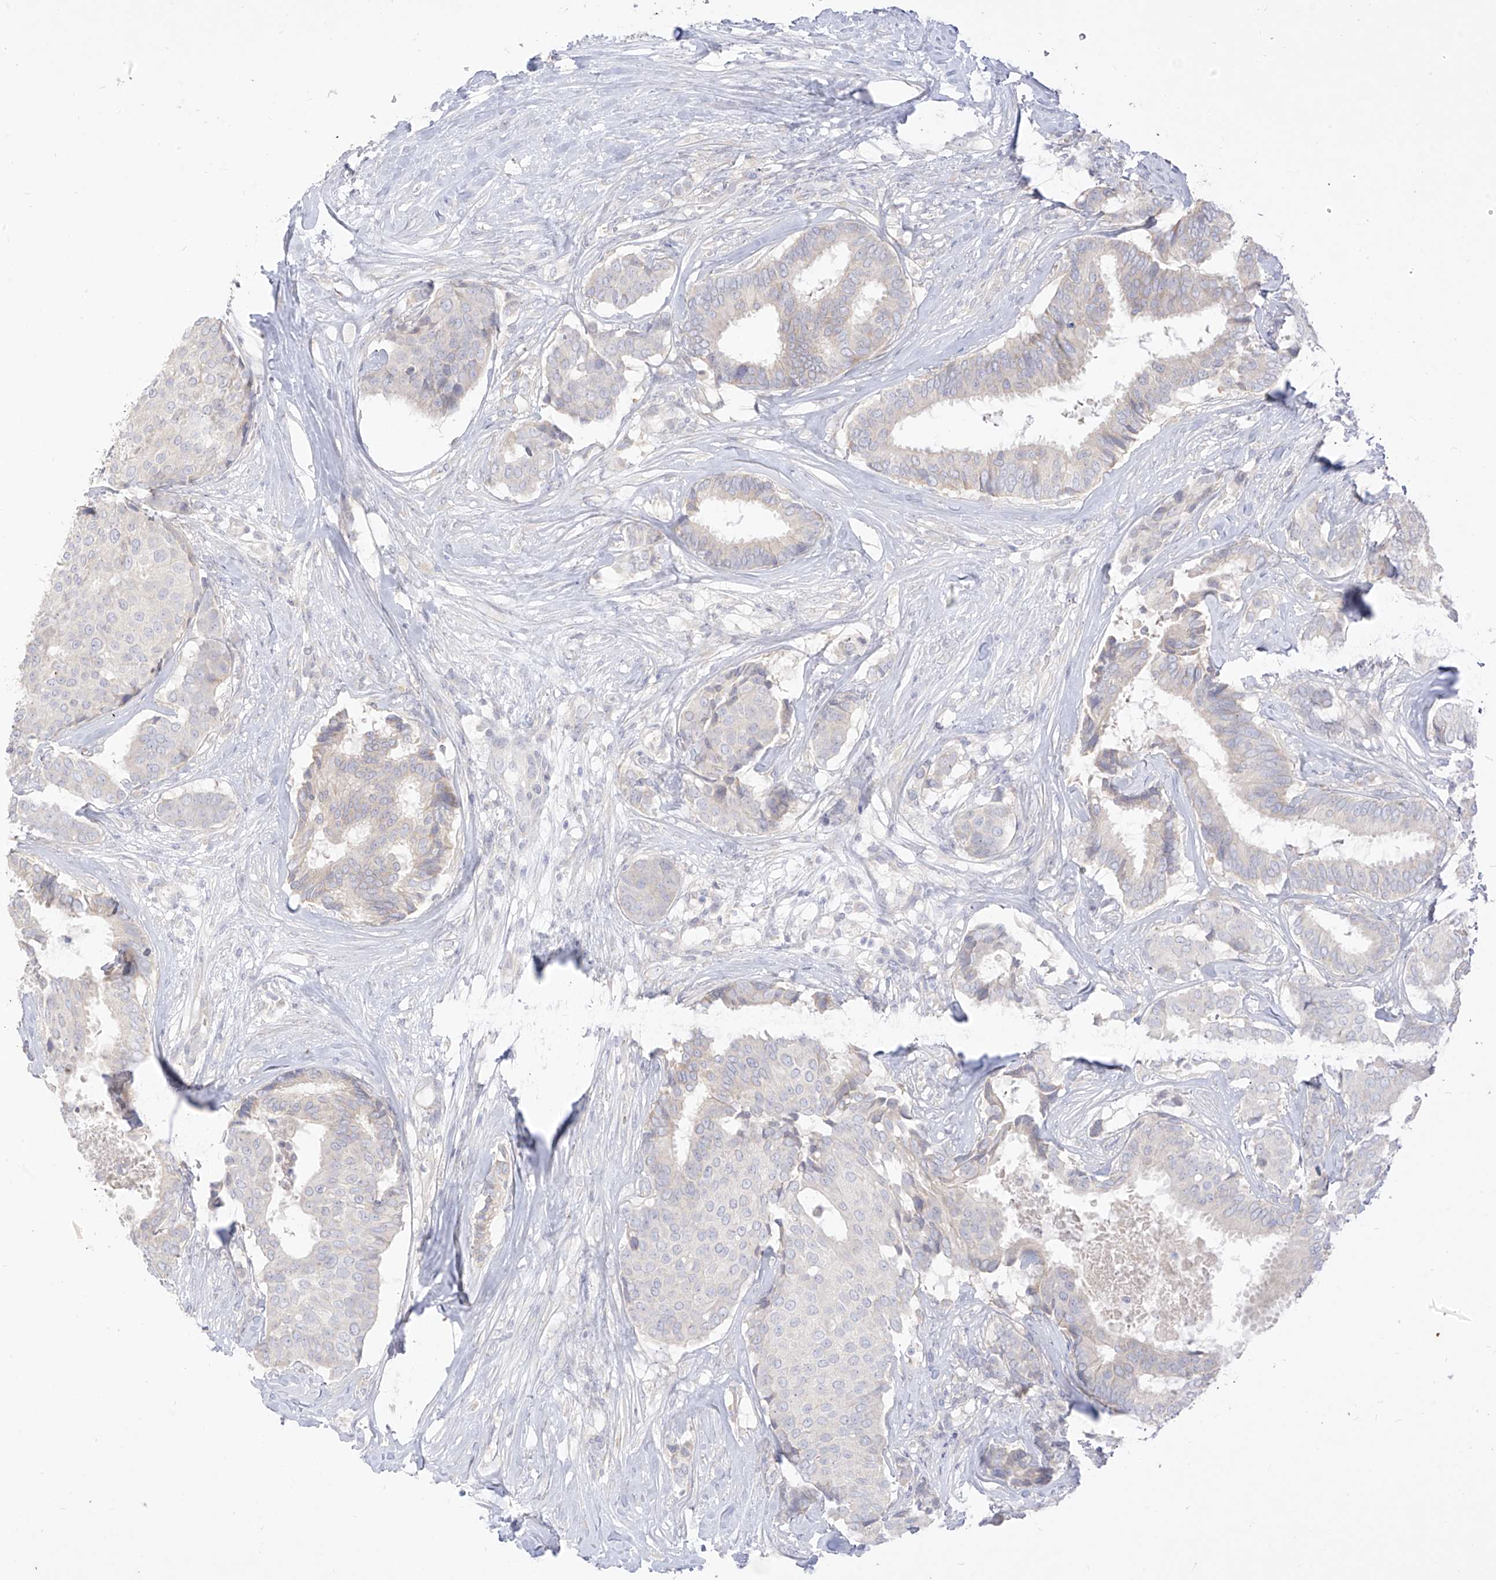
{"staining": {"intensity": "negative", "quantity": "none", "location": "none"}, "tissue": "breast cancer", "cell_type": "Tumor cells", "image_type": "cancer", "snomed": [{"axis": "morphology", "description": "Duct carcinoma"}, {"axis": "topography", "description": "Breast"}], "caption": "IHC of human breast cancer (invasive ductal carcinoma) demonstrates no expression in tumor cells.", "gene": "ARHGEF40", "patient": {"sex": "female", "age": 75}}